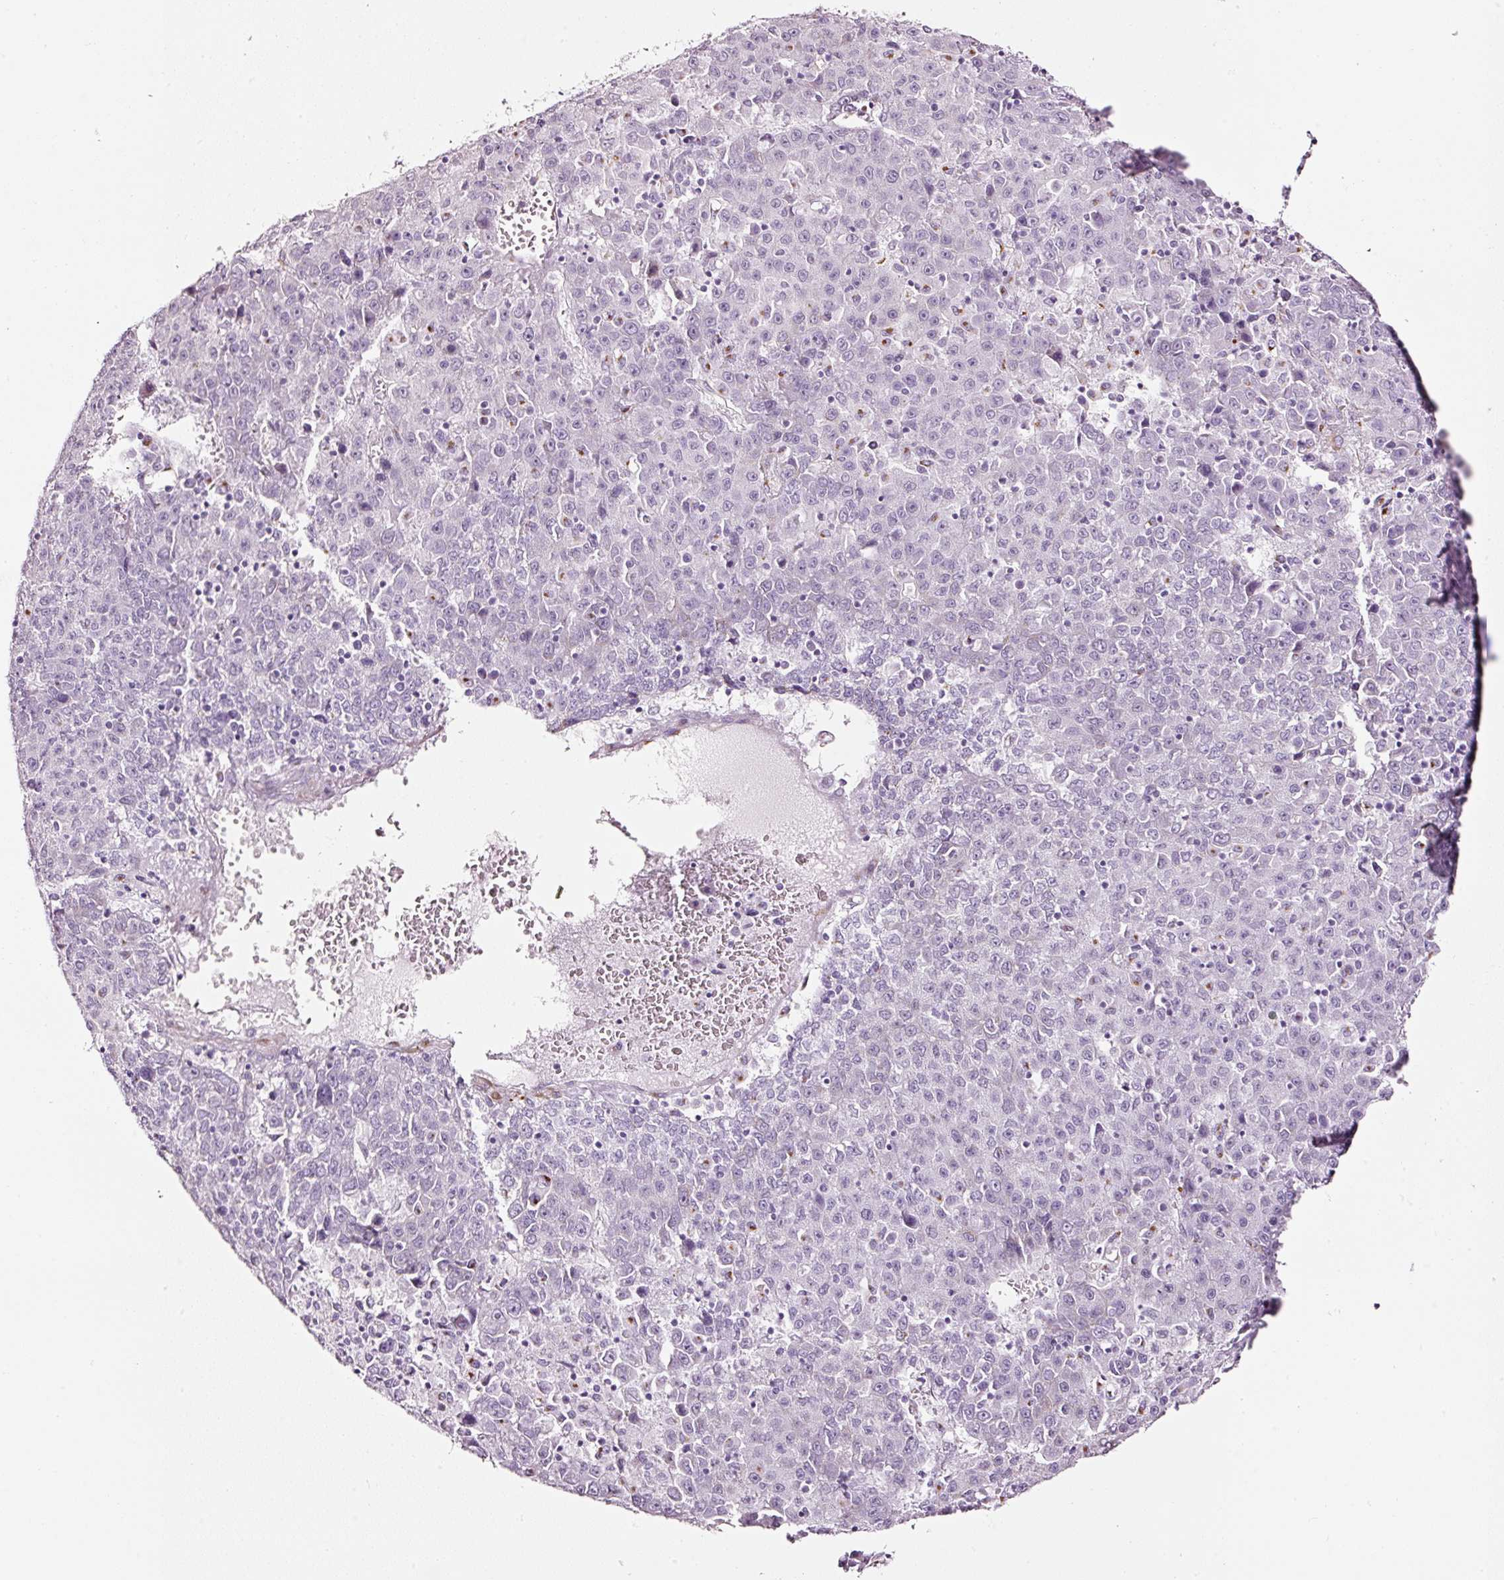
{"staining": {"intensity": "negative", "quantity": "none", "location": "none"}, "tissue": "liver cancer", "cell_type": "Tumor cells", "image_type": "cancer", "snomed": [{"axis": "morphology", "description": "Carcinoma, Hepatocellular, NOS"}, {"axis": "topography", "description": "Liver"}], "caption": "High power microscopy image of an IHC image of liver cancer (hepatocellular carcinoma), revealing no significant staining in tumor cells.", "gene": "SDF4", "patient": {"sex": "female", "age": 53}}